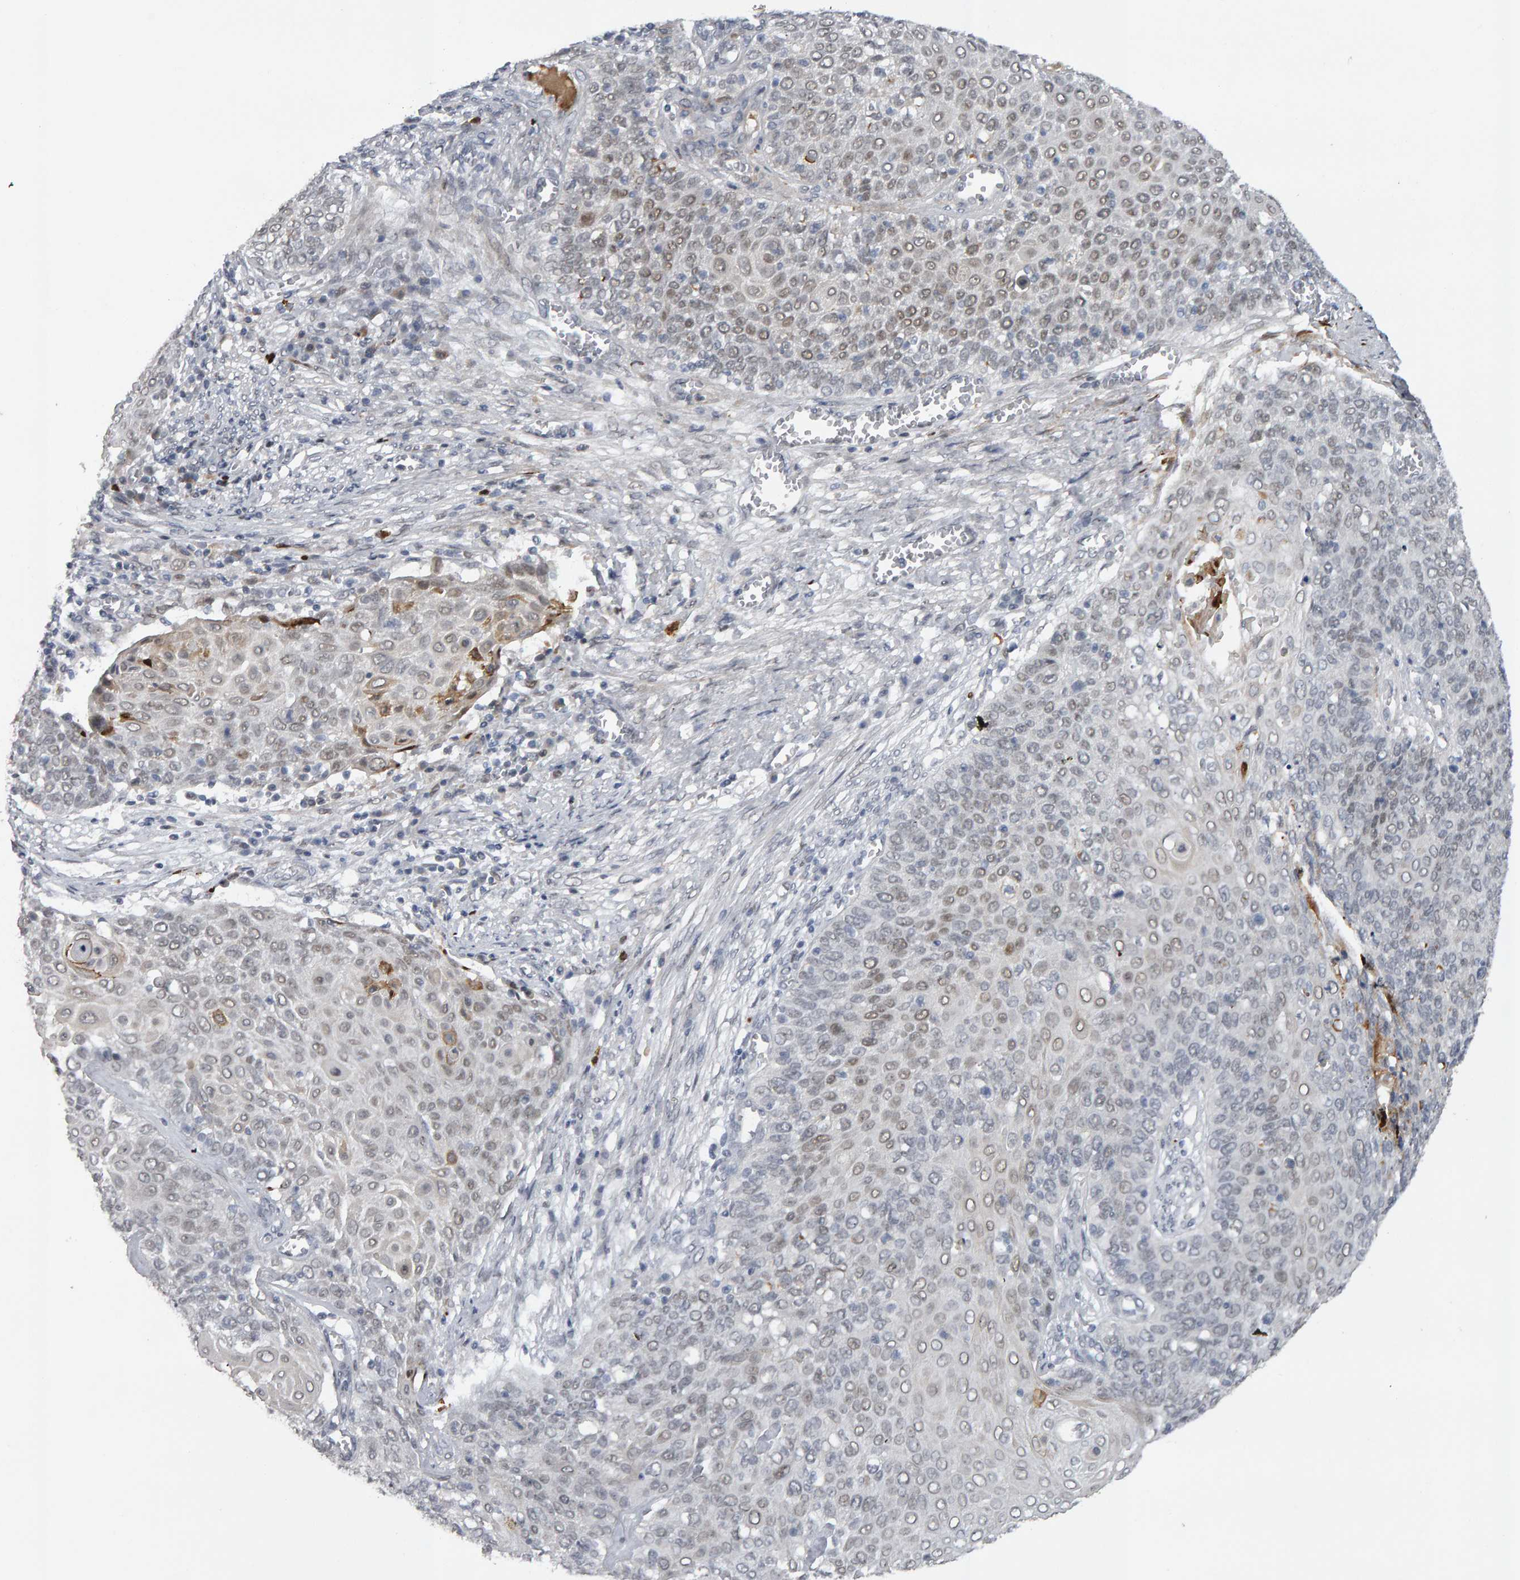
{"staining": {"intensity": "weak", "quantity": "<25%", "location": "nuclear"}, "tissue": "cervical cancer", "cell_type": "Tumor cells", "image_type": "cancer", "snomed": [{"axis": "morphology", "description": "Squamous cell carcinoma, NOS"}, {"axis": "topography", "description": "Cervix"}], "caption": "Cervical cancer (squamous cell carcinoma) was stained to show a protein in brown. There is no significant staining in tumor cells.", "gene": "IPO8", "patient": {"sex": "female", "age": 39}}